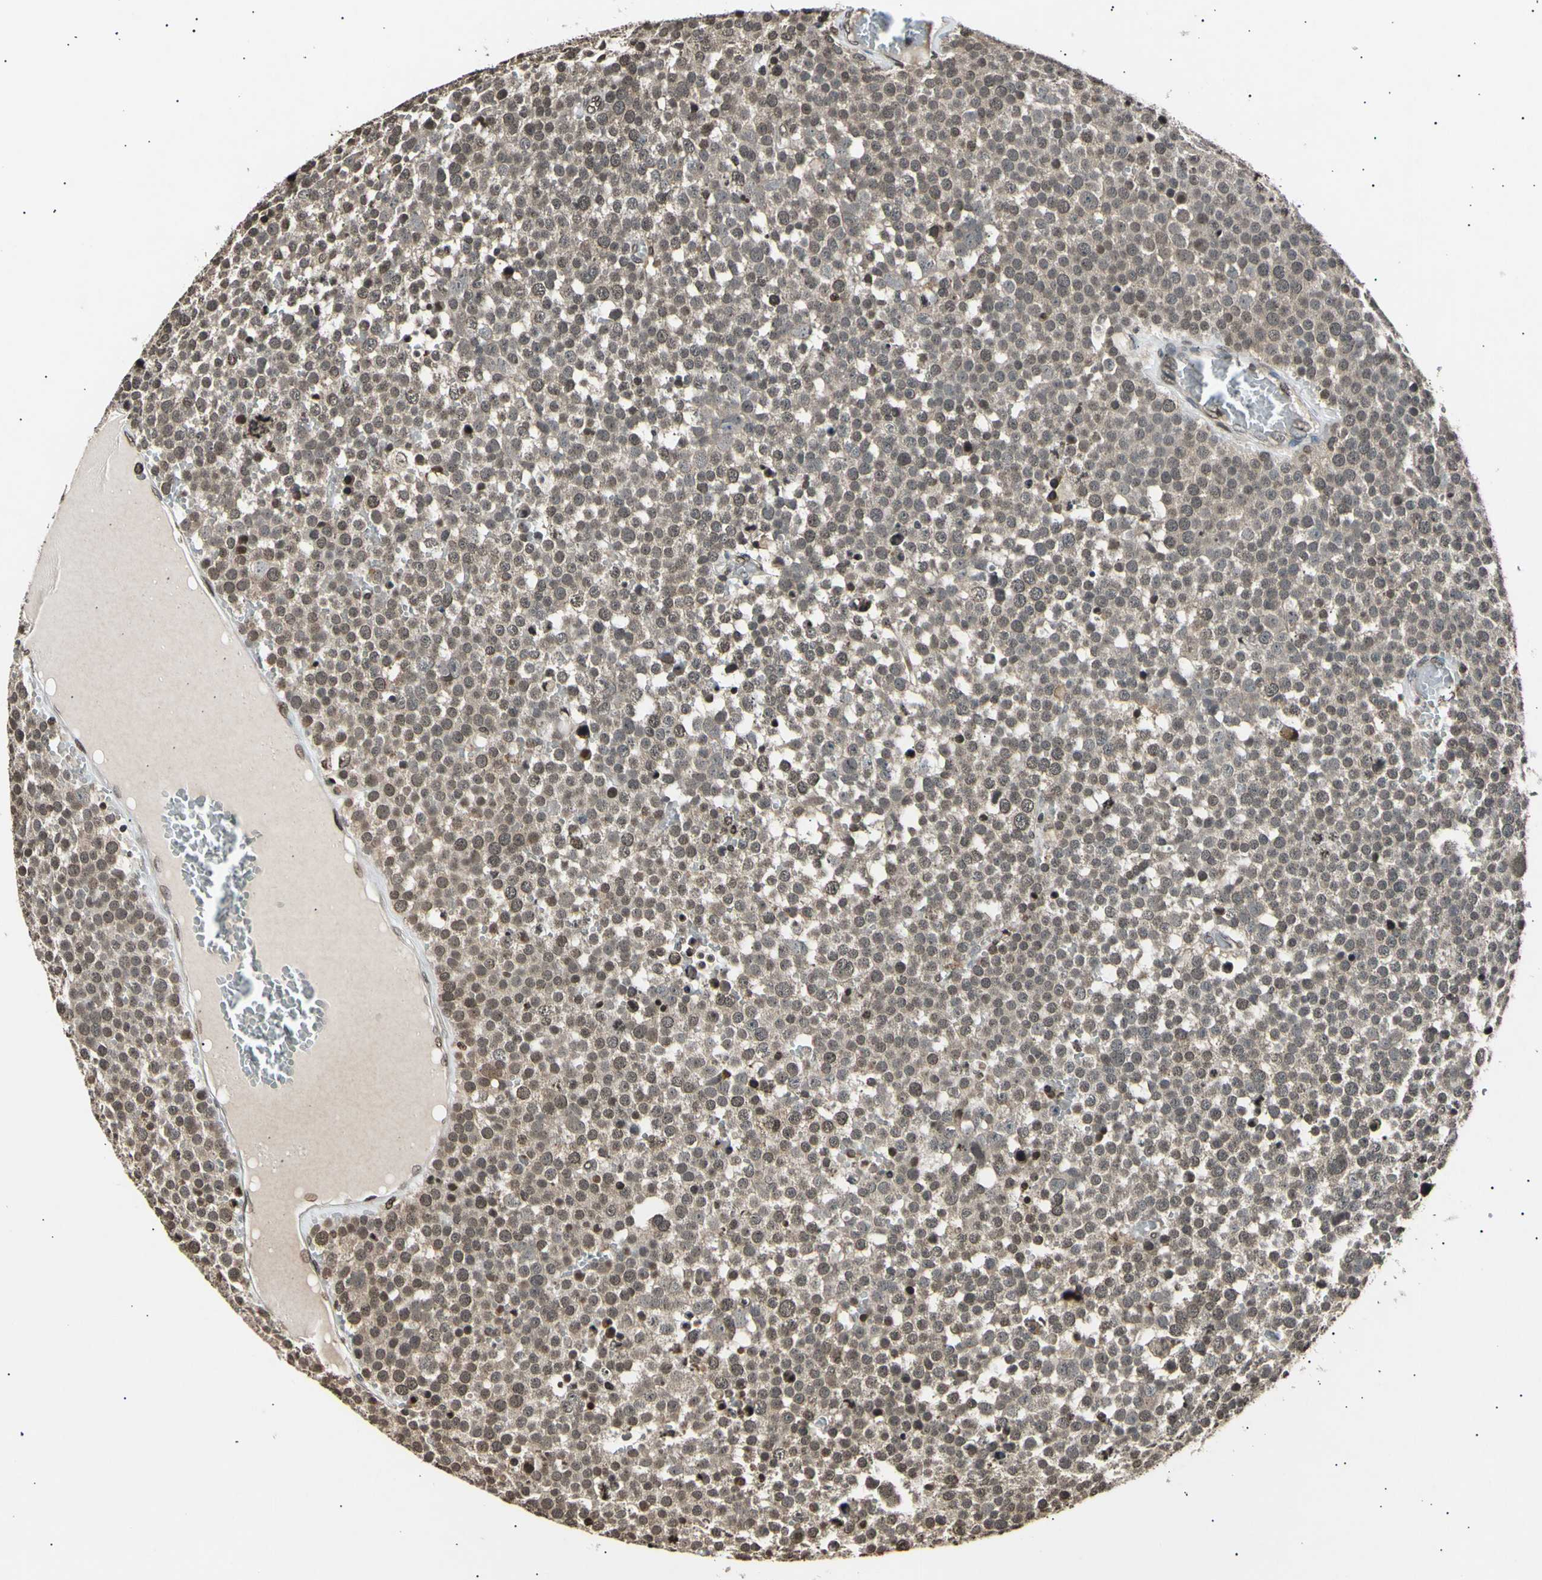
{"staining": {"intensity": "moderate", "quantity": ">75%", "location": "cytoplasmic/membranous,nuclear"}, "tissue": "testis cancer", "cell_type": "Tumor cells", "image_type": "cancer", "snomed": [{"axis": "morphology", "description": "Seminoma, NOS"}, {"axis": "topography", "description": "Testis"}], "caption": "The immunohistochemical stain shows moderate cytoplasmic/membranous and nuclear positivity in tumor cells of testis cancer (seminoma) tissue.", "gene": "ANAPC7", "patient": {"sex": "male", "age": 71}}